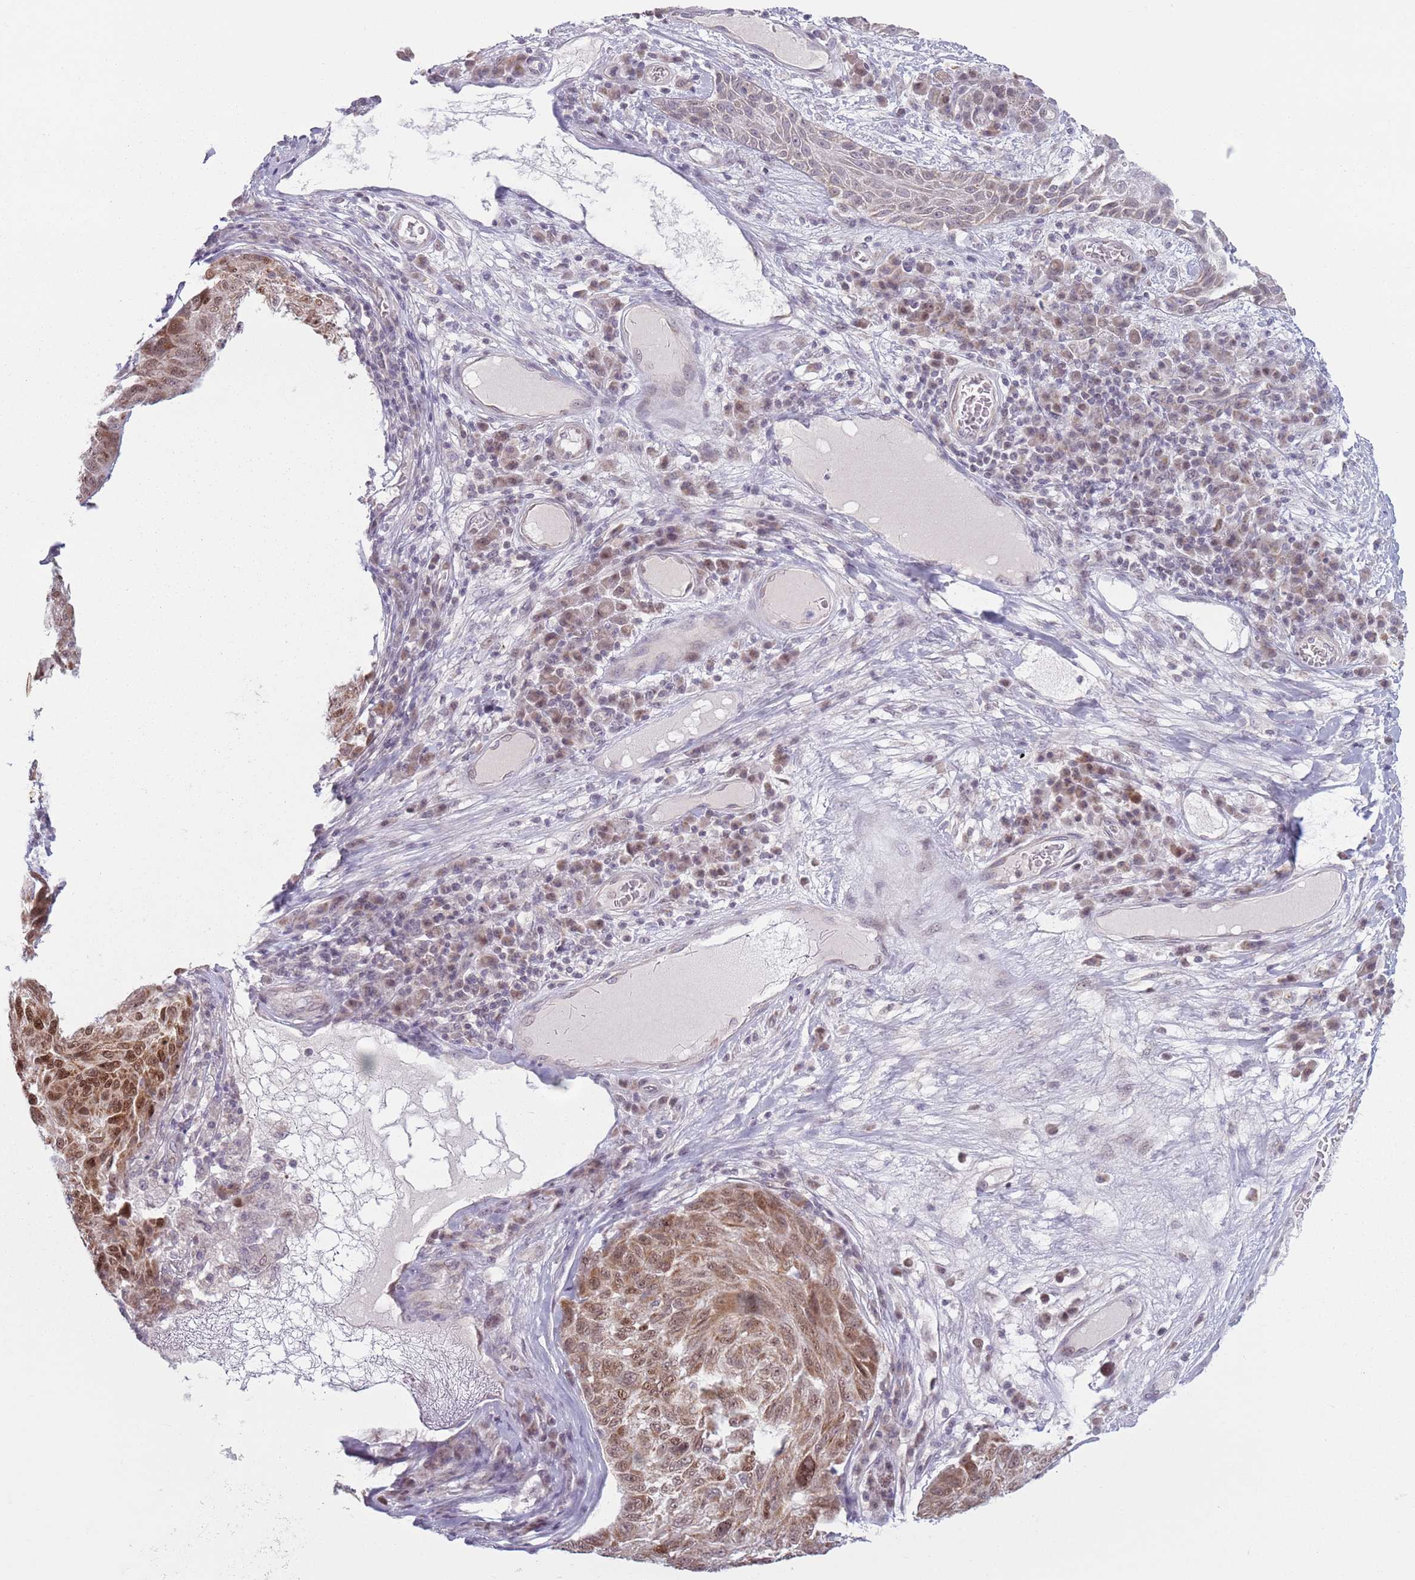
{"staining": {"intensity": "moderate", "quantity": ">75%", "location": "cytoplasmic/membranous,nuclear"}, "tissue": "melanoma", "cell_type": "Tumor cells", "image_type": "cancer", "snomed": [{"axis": "morphology", "description": "Malignant melanoma, NOS"}, {"axis": "topography", "description": "Skin"}], "caption": "A medium amount of moderate cytoplasmic/membranous and nuclear positivity is identified in approximately >75% of tumor cells in melanoma tissue.", "gene": "MRPL34", "patient": {"sex": "male", "age": 53}}